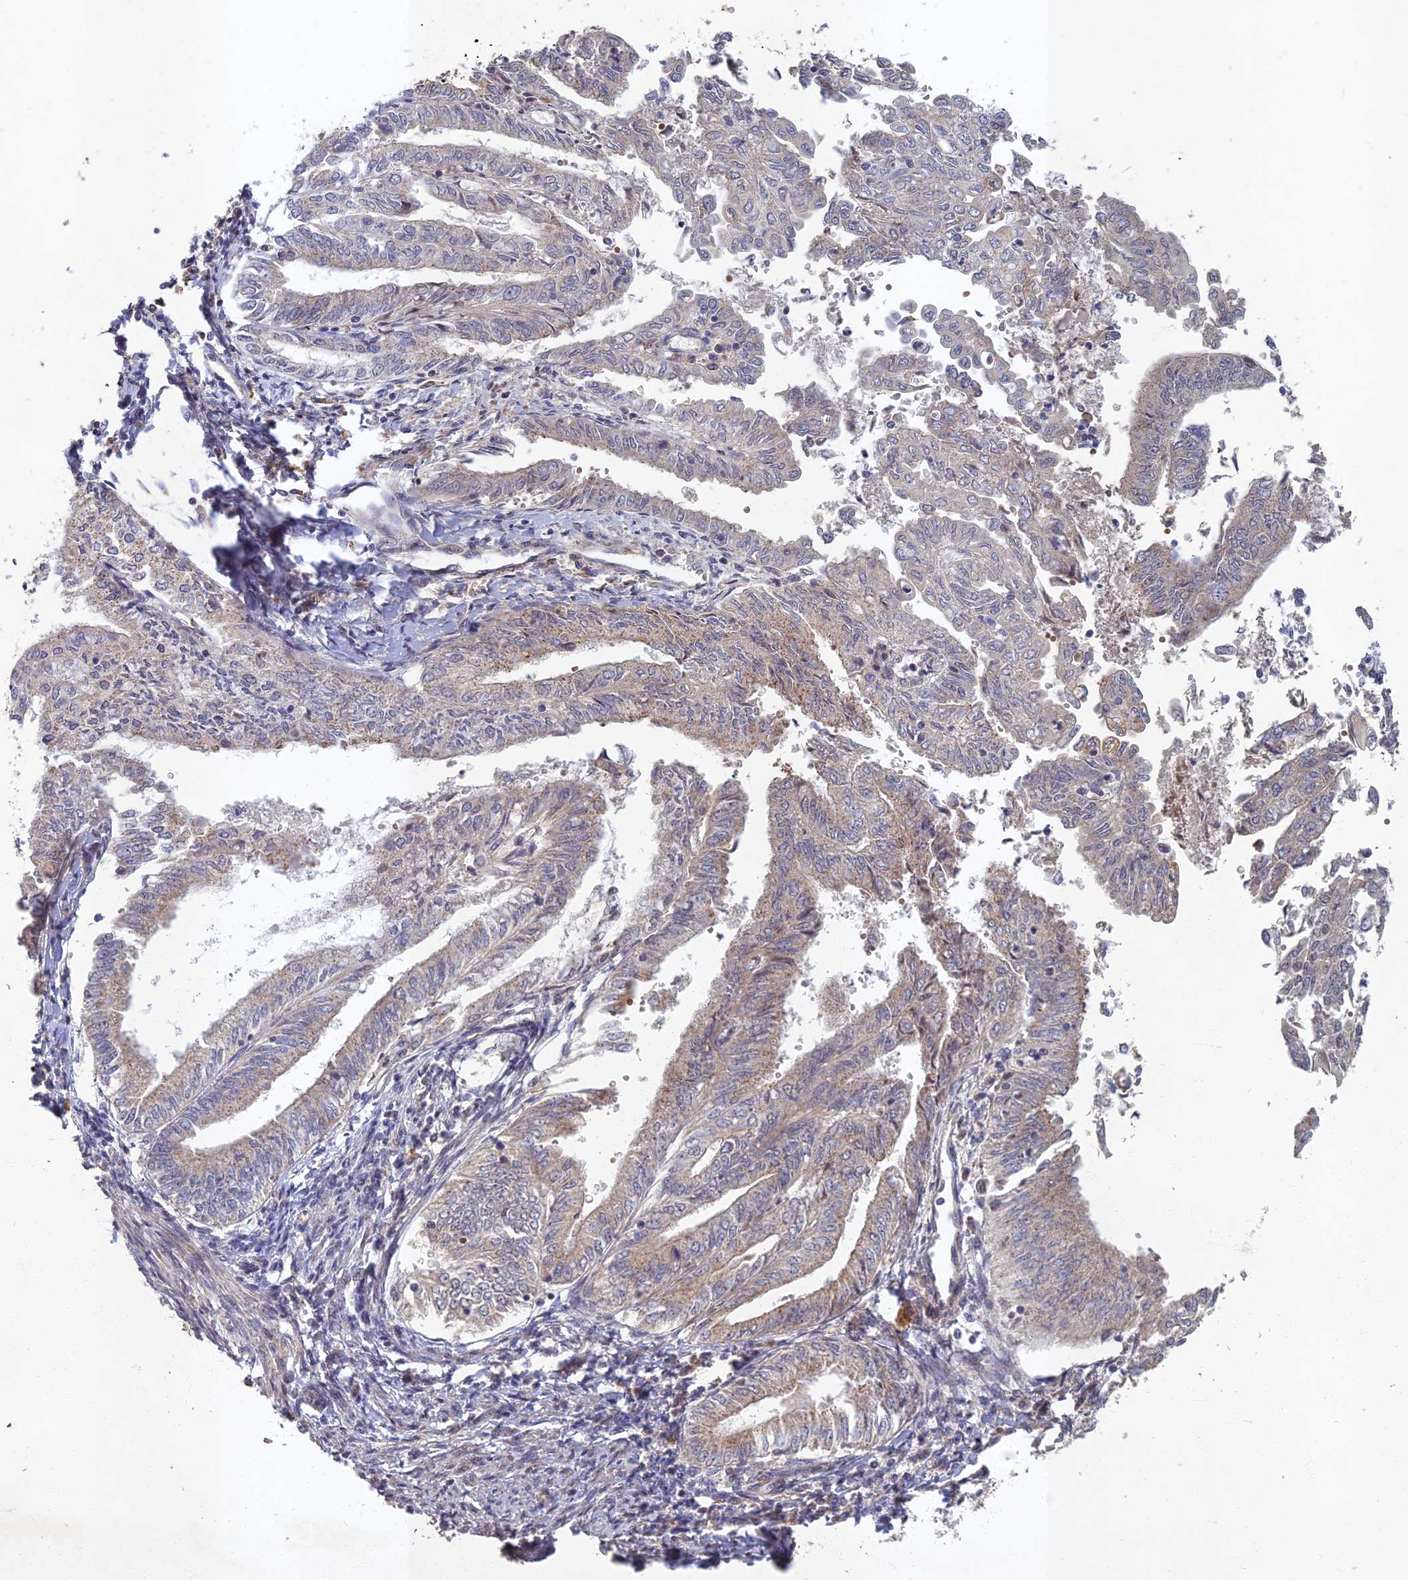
{"staining": {"intensity": "weak", "quantity": "<25%", "location": "cytoplasmic/membranous"}, "tissue": "endometrial cancer", "cell_type": "Tumor cells", "image_type": "cancer", "snomed": [{"axis": "morphology", "description": "Adenocarcinoma, NOS"}, {"axis": "topography", "description": "Endometrium"}], "caption": "A high-resolution histopathology image shows immunohistochemistry (IHC) staining of adenocarcinoma (endometrial), which demonstrates no significant staining in tumor cells.", "gene": "EARS2", "patient": {"sex": "female", "age": 66}}